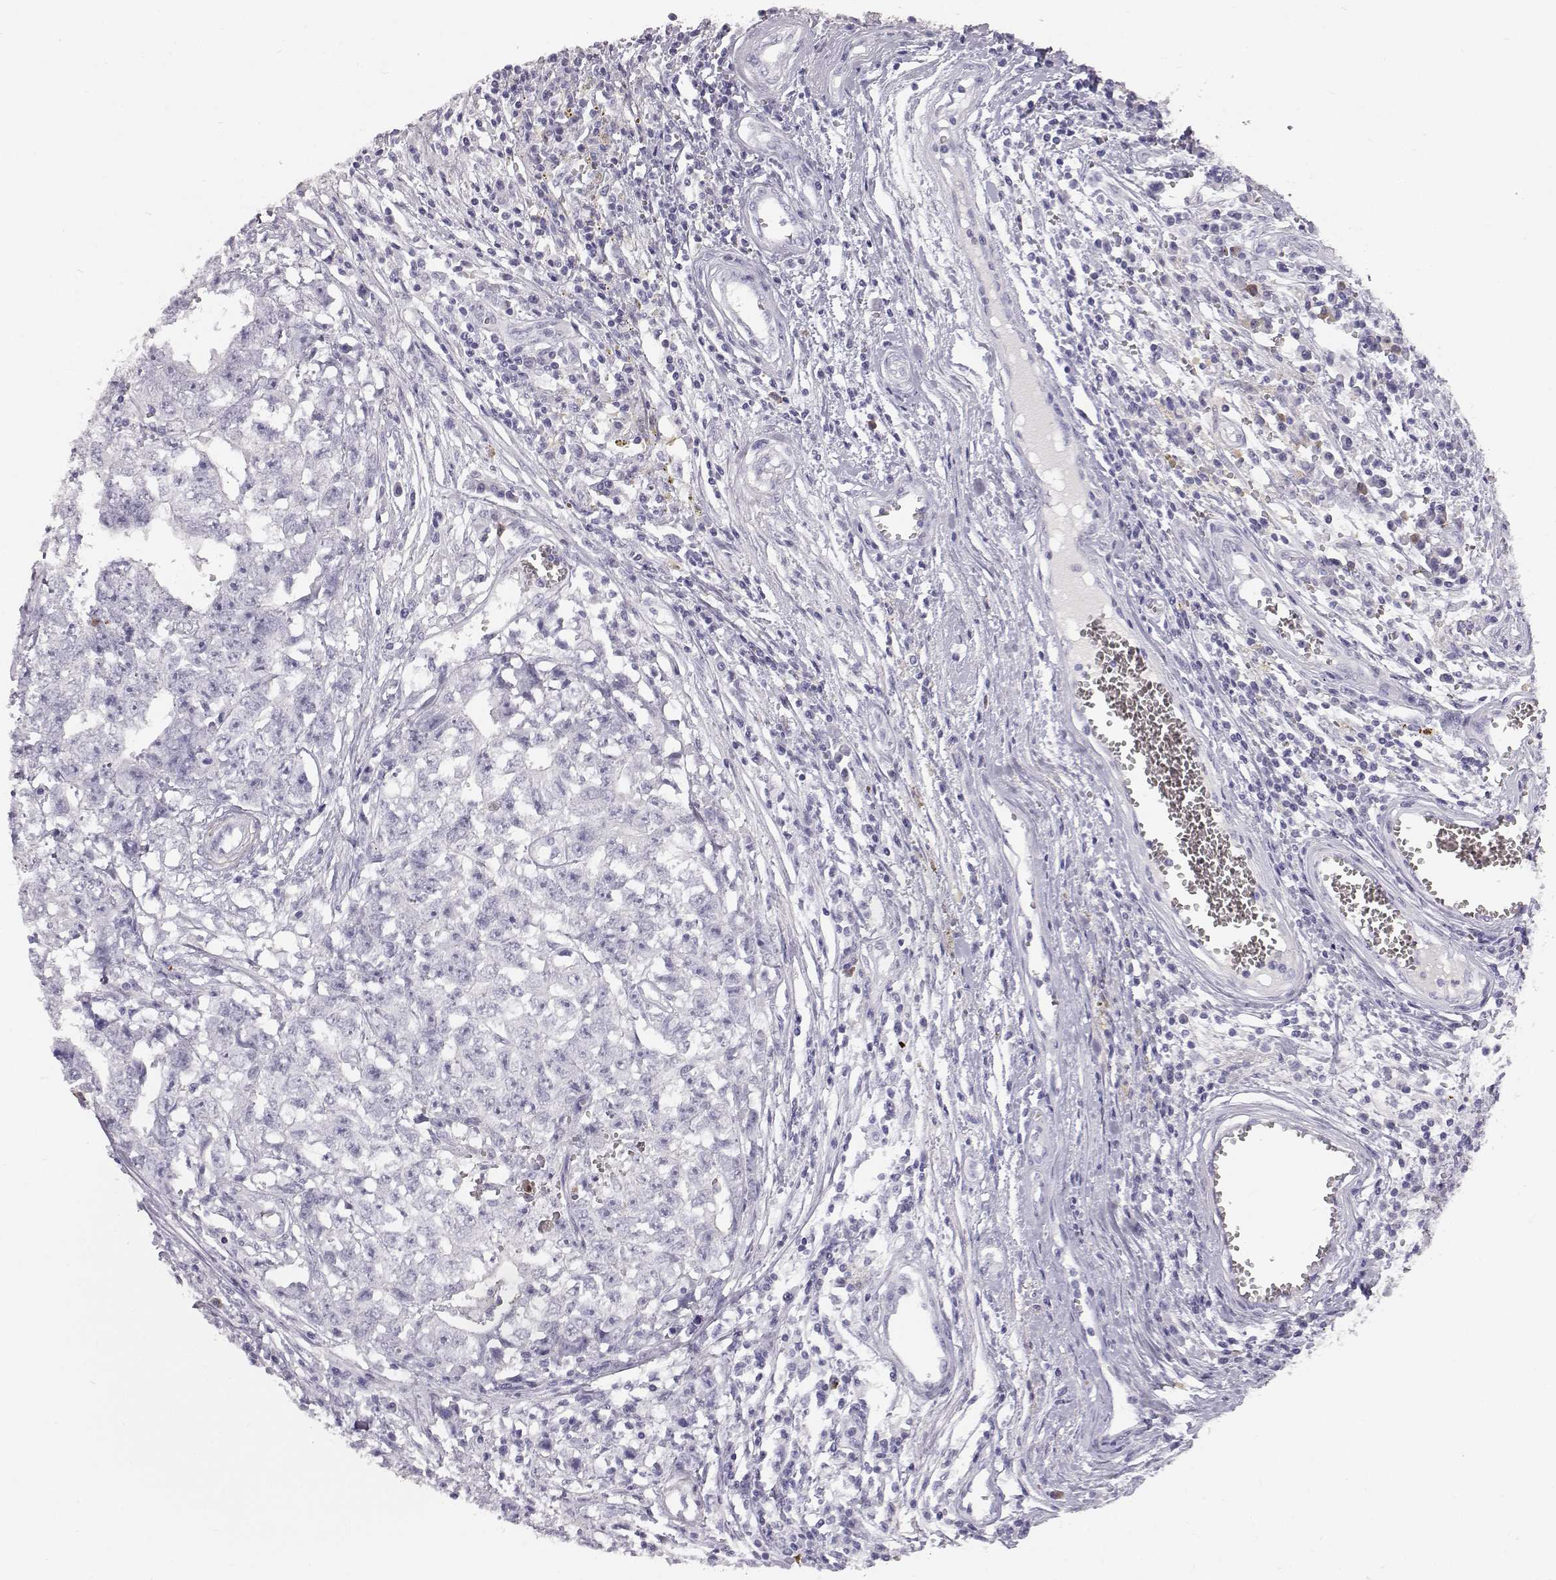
{"staining": {"intensity": "negative", "quantity": "none", "location": "none"}, "tissue": "testis cancer", "cell_type": "Tumor cells", "image_type": "cancer", "snomed": [{"axis": "morphology", "description": "Carcinoma, Embryonal, NOS"}, {"axis": "topography", "description": "Testis"}], "caption": "High power microscopy image of an immunohistochemistry (IHC) image of testis cancer, revealing no significant expression in tumor cells.", "gene": "KRTAP16-1", "patient": {"sex": "male", "age": 36}}